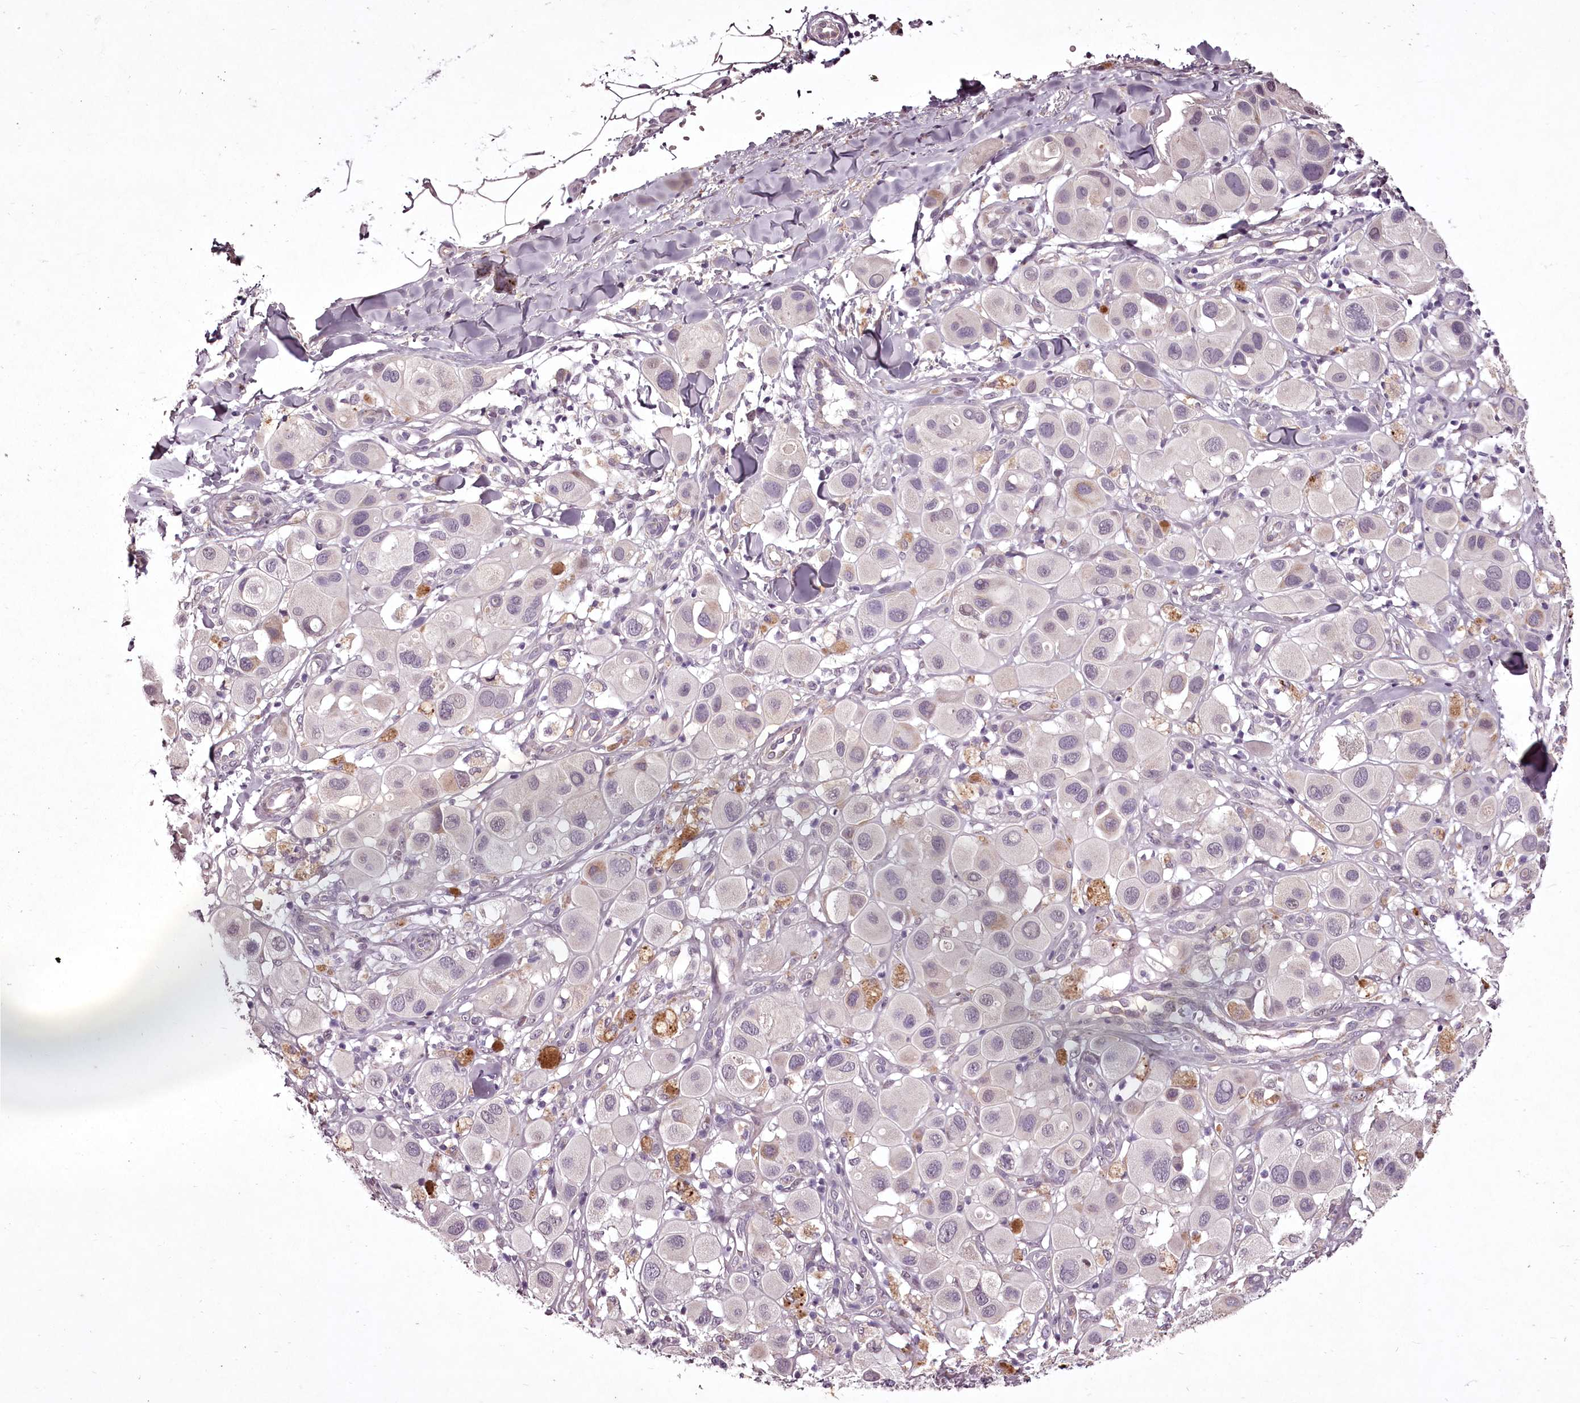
{"staining": {"intensity": "negative", "quantity": "none", "location": "none"}, "tissue": "melanoma", "cell_type": "Tumor cells", "image_type": "cancer", "snomed": [{"axis": "morphology", "description": "Malignant melanoma, Metastatic site"}, {"axis": "topography", "description": "Skin"}], "caption": "Malignant melanoma (metastatic site) stained for a protein using immunohistochemistry (IHC) exhibits no expression tumor cells.", "gene": "C1orf56", "patient": {"sex": "male", "age": 41}}